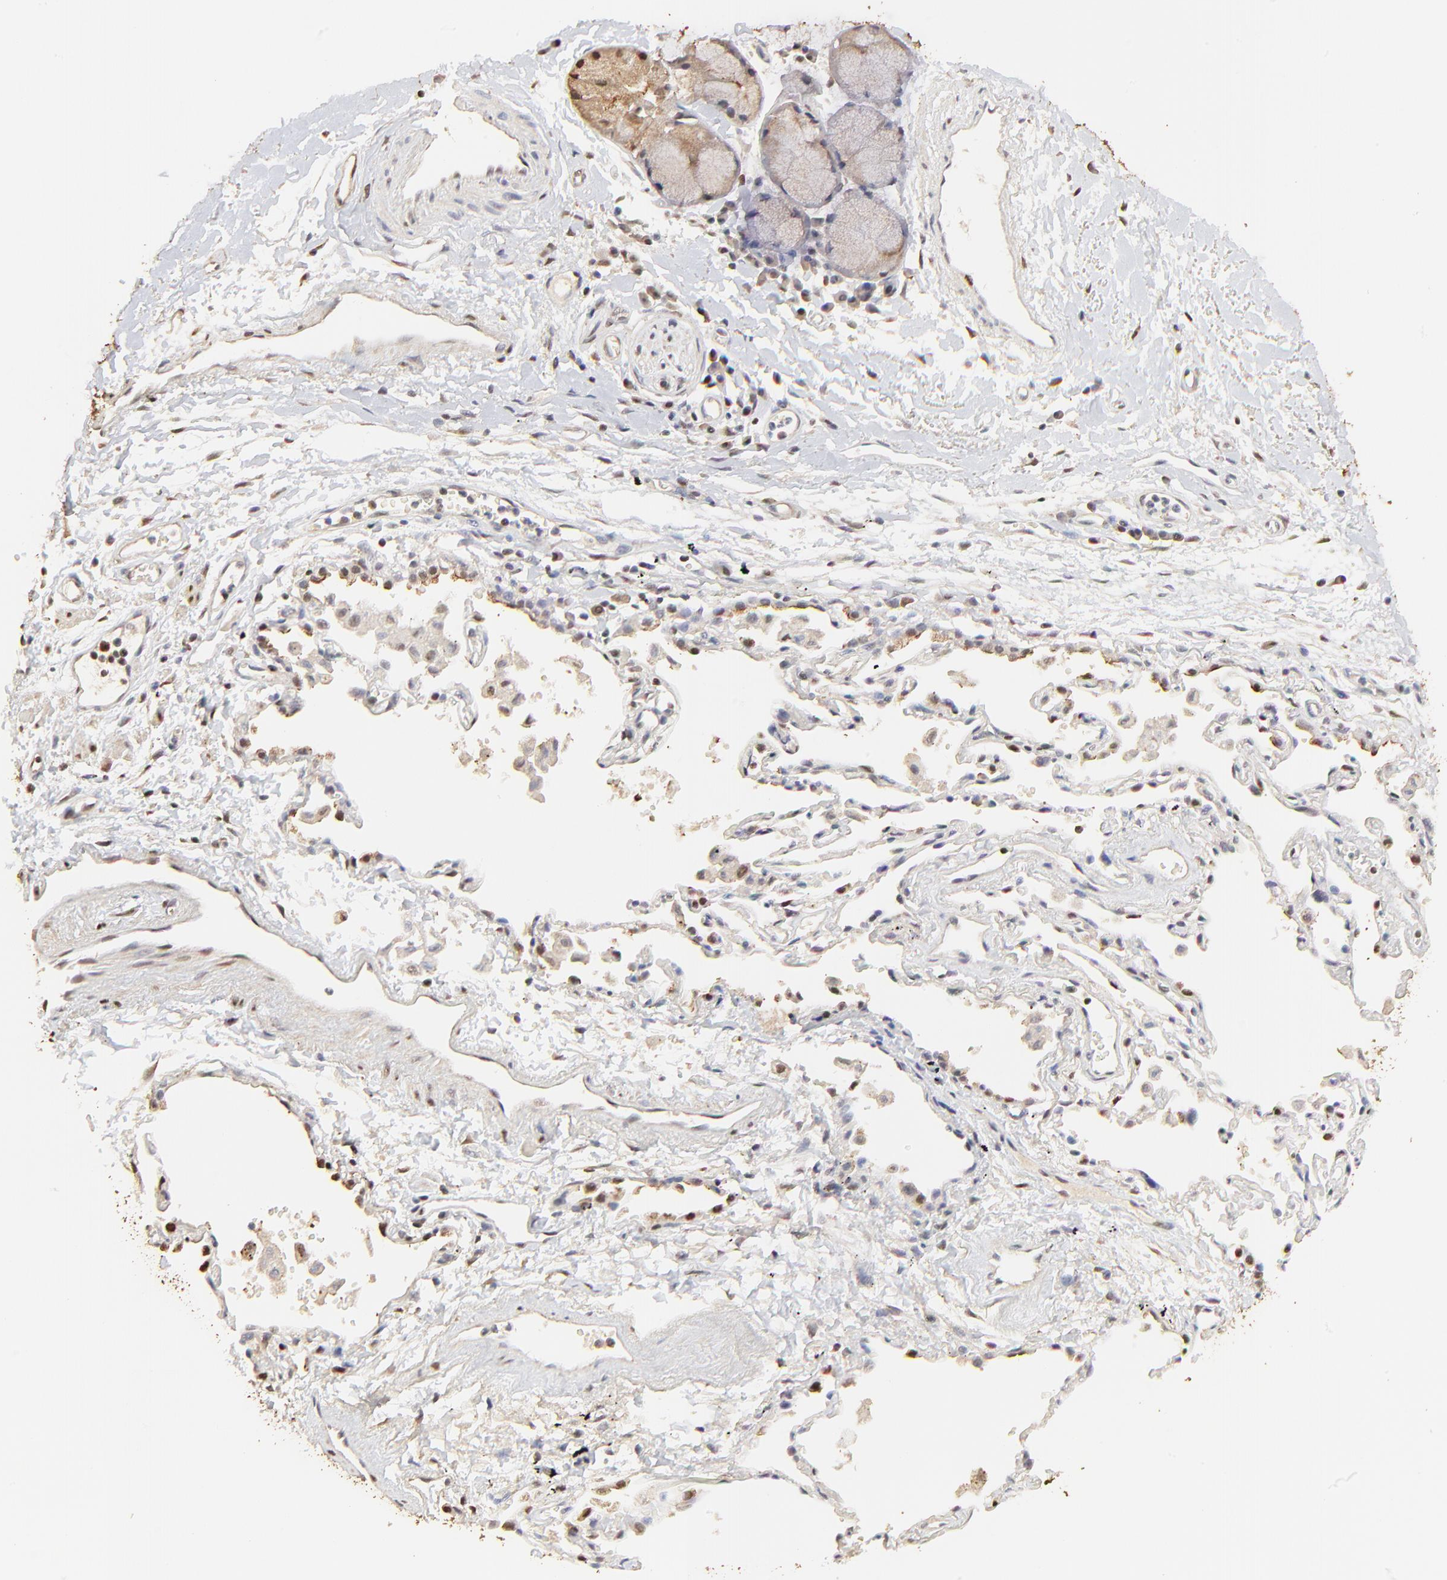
{"staining": {"intensity": "moderate", "quantity": ">75%", "location": "cytoplasmic/membranous,nuclear"}, "tissue": "adipose tissue", "cell_type": "Adipocytes", "image_type": "normal", "snomed": [{"axis": "morphology", "description": "Normal tissue, NOS"}, {"axis": "morphology", "description": "Adenocarcinoma, NOS"}, {"axis": "topography", "description": "Cartilage tissue"}, {"axis": "topography", "description": "Bronchus"}, {"axis": "topography", "description": "Lung"}], "caption": "A high-resolution micrograph shows immunohistochemistry (IHC) staining of benign adipose tissue, which demonstrates moderate cytoplasmic/membranous,nuclear staining in about >75% of adipocytes.", "gene": "BIRC5", "patient": {"sex": "female", "age": 67}}